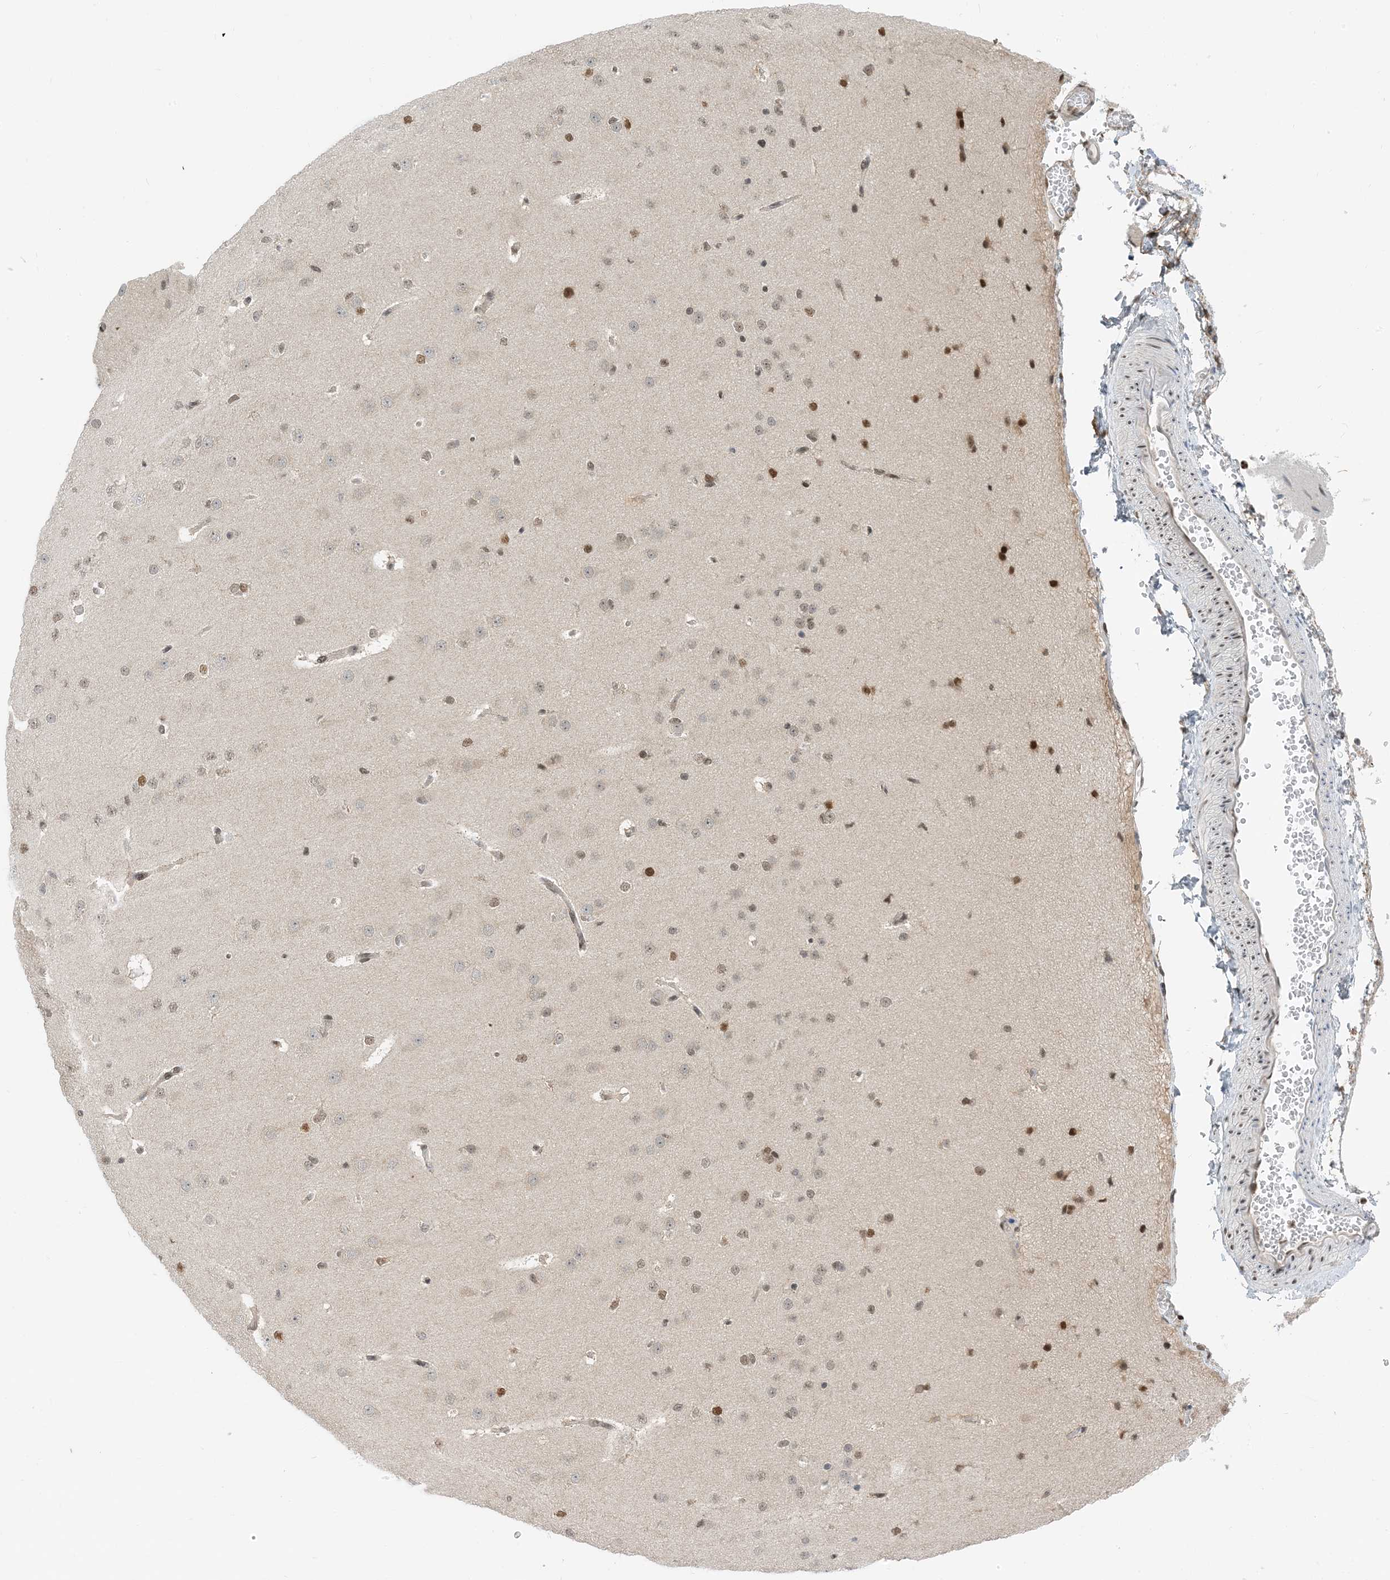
{"staining": {"intensity": "moderate", "quantity": ">75%", "location": "nuclear"}, "tissue": "cerebral cortex", "cell_type": "Endothelial cells", "image_type": "normal", "snomed": [{"axis": "morphology", "description": "Normal tissue, NOS"}, {"axis": "morphology", "description": "Developmental malformation"}, {"axis": "topography", "description": "Cerebral cortex"}], "caption": "Protein analysis of normal cerebral cortex exhibits moderate nuclear positivity in about >75% of endothelial cells.", "gene": "ZNF740", "patient": {"sex": "female", "age": 30}}